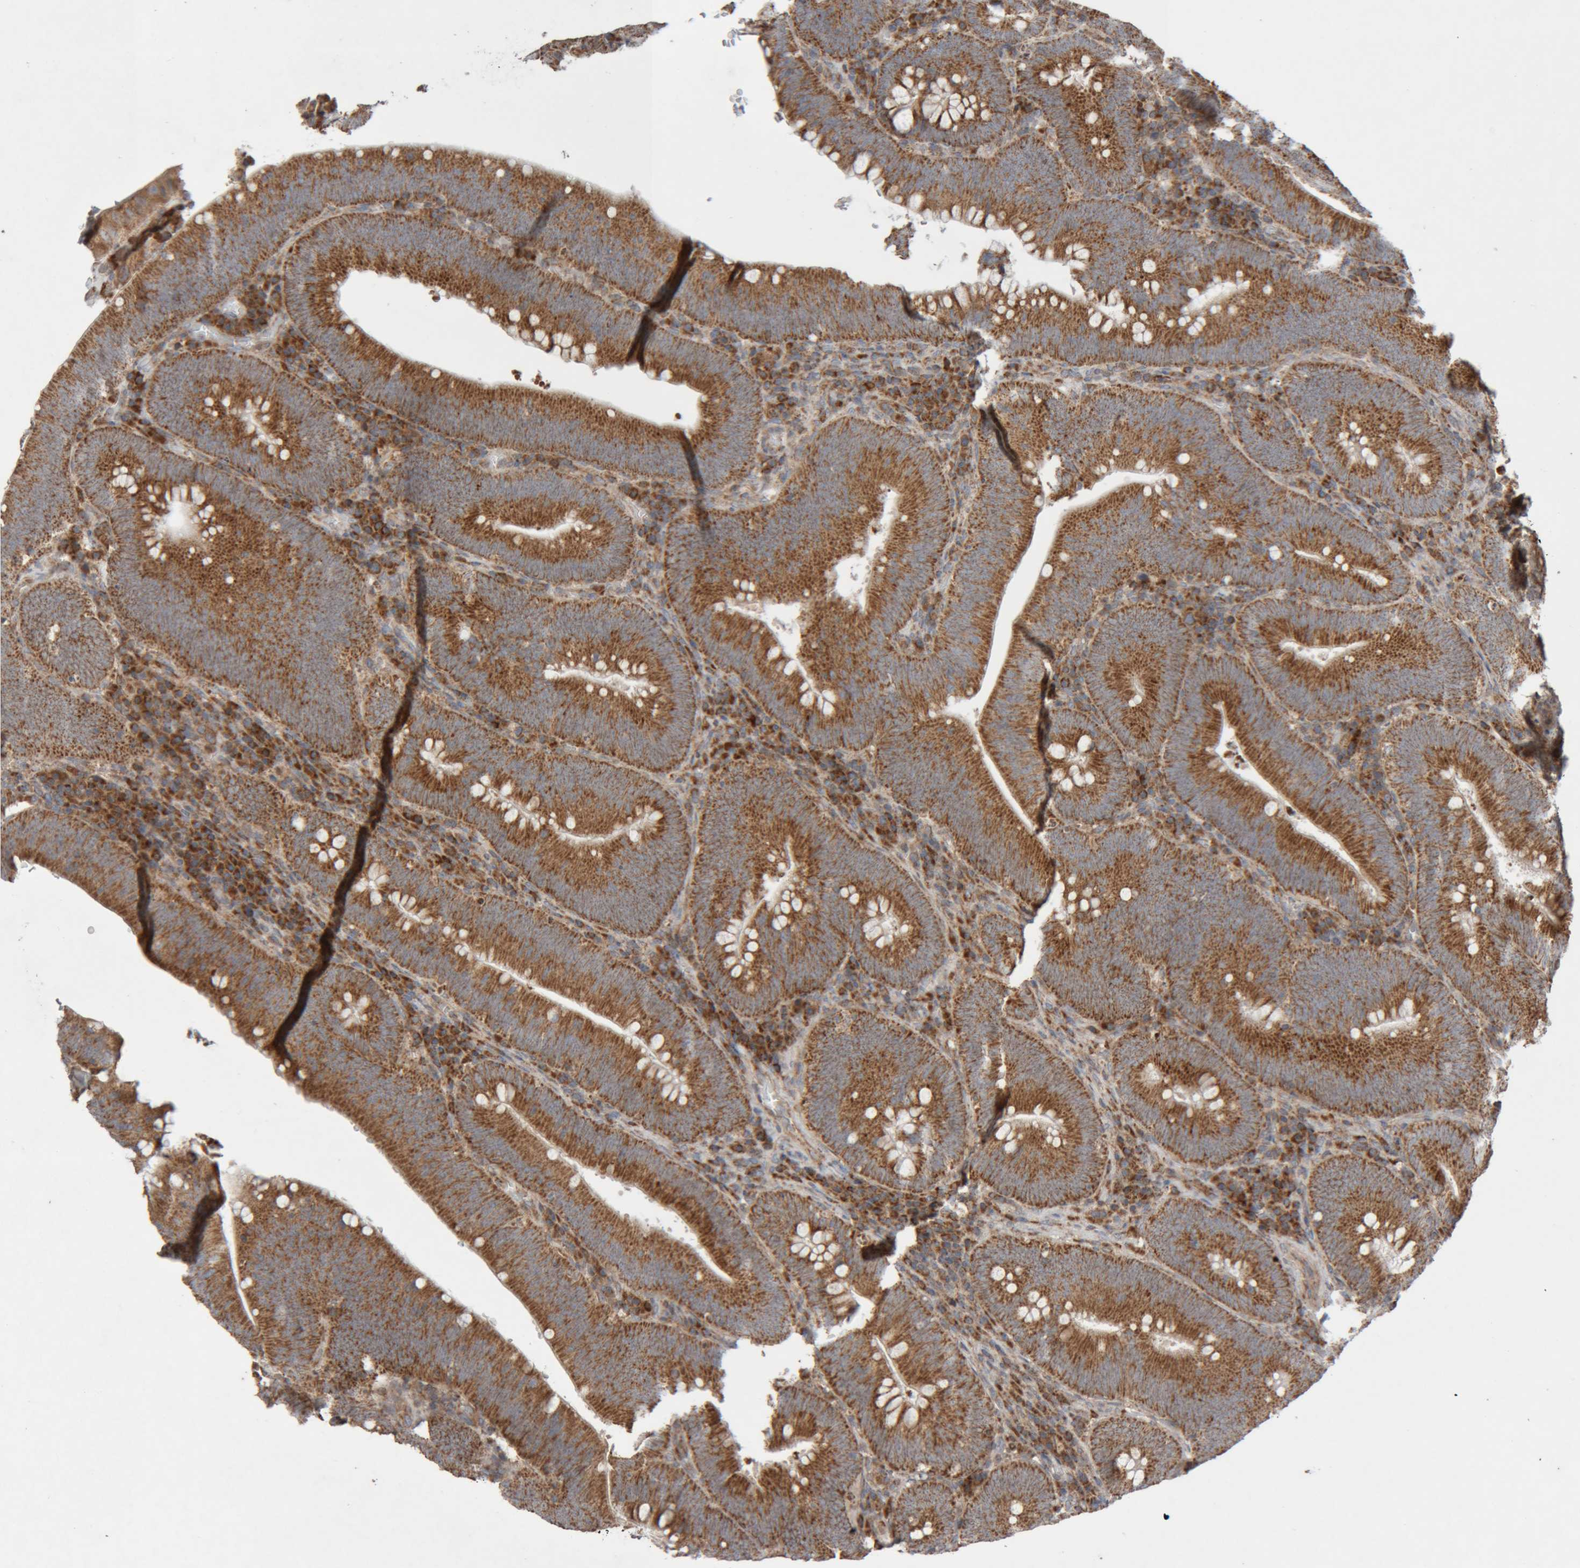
{"staining": {"intensity": "strong", "quantity": ">75%", "location": "cytoplasmic/membranous"}, "tissue": "colorectal cancer", "cell_type": "Tumor cells", "image_type": "cancer", "snomed": [{"axis": "morphology", "description": "Normal tissue, NOS"}, {"axis": "topography", "description": "Colon"}], "caption": "Tumor cells show high levels of strong cytoplasmic/membranous expression in approximately >75% of cells in human colorectal cancer.", "gene": "KIF21B", "patient": {"sex": "female", "age": 82}}